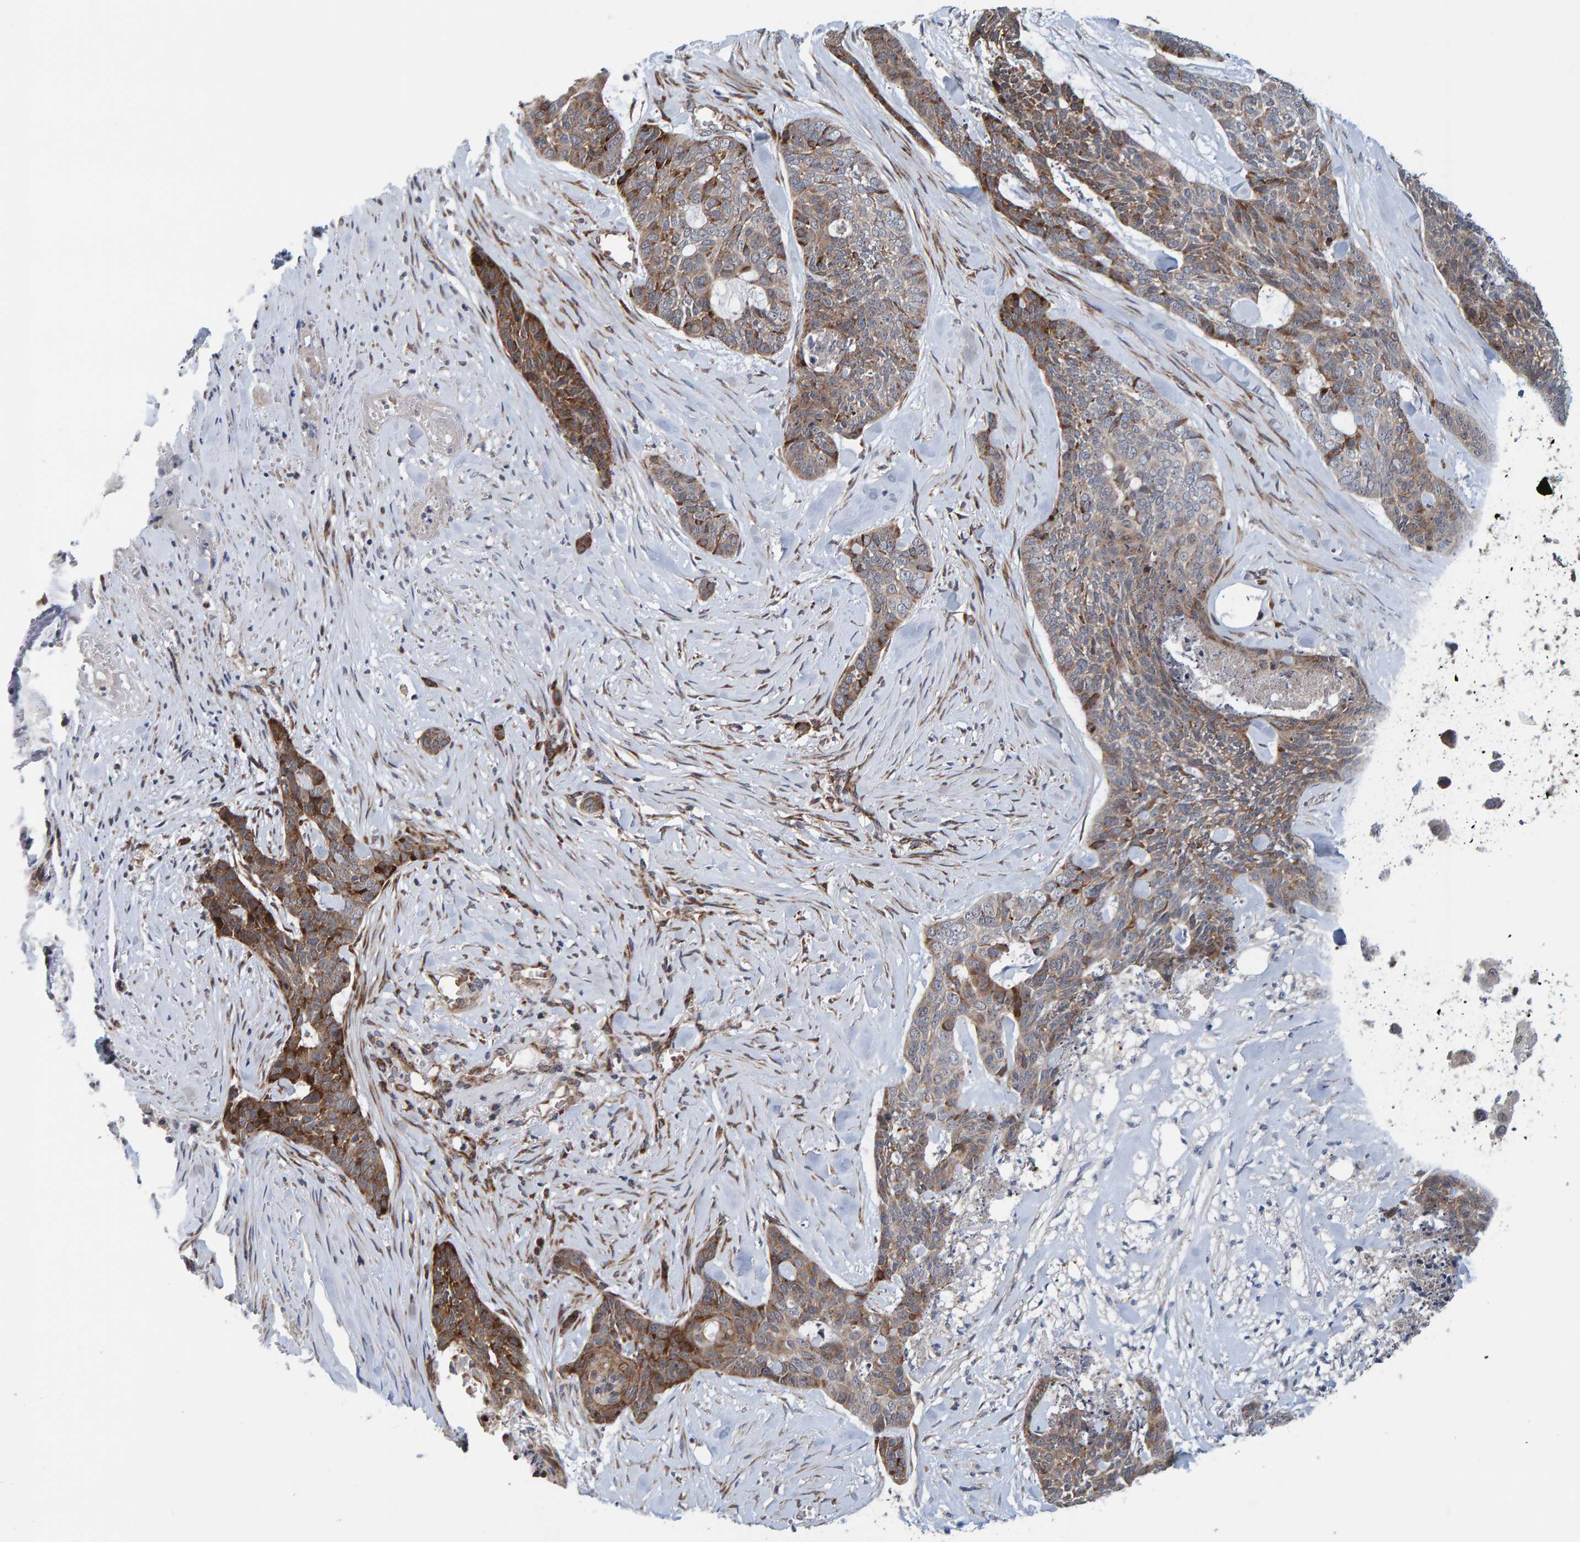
{"staining": {"intensity": "moderate", "quantity": "<25%", "location": "cytoplasmic/membranous"}, "tissue": "skin cancer", "cell_type": "Tumor cells", "image_type": "cancer", "snomed": [{"axis": "morphology", "description": "Basal cell carcinoma"}, {"axis": "topography", "description": "Skin"}], "caption": "Brown immunohistochemical staining in basal cell carcinoma (skin) reveals moderate cytoplasmic/membranous staining in approximately <25% of tumor cells.", "gene": "MFSD6L", "patient": {"sex": "female", "age": 64}}